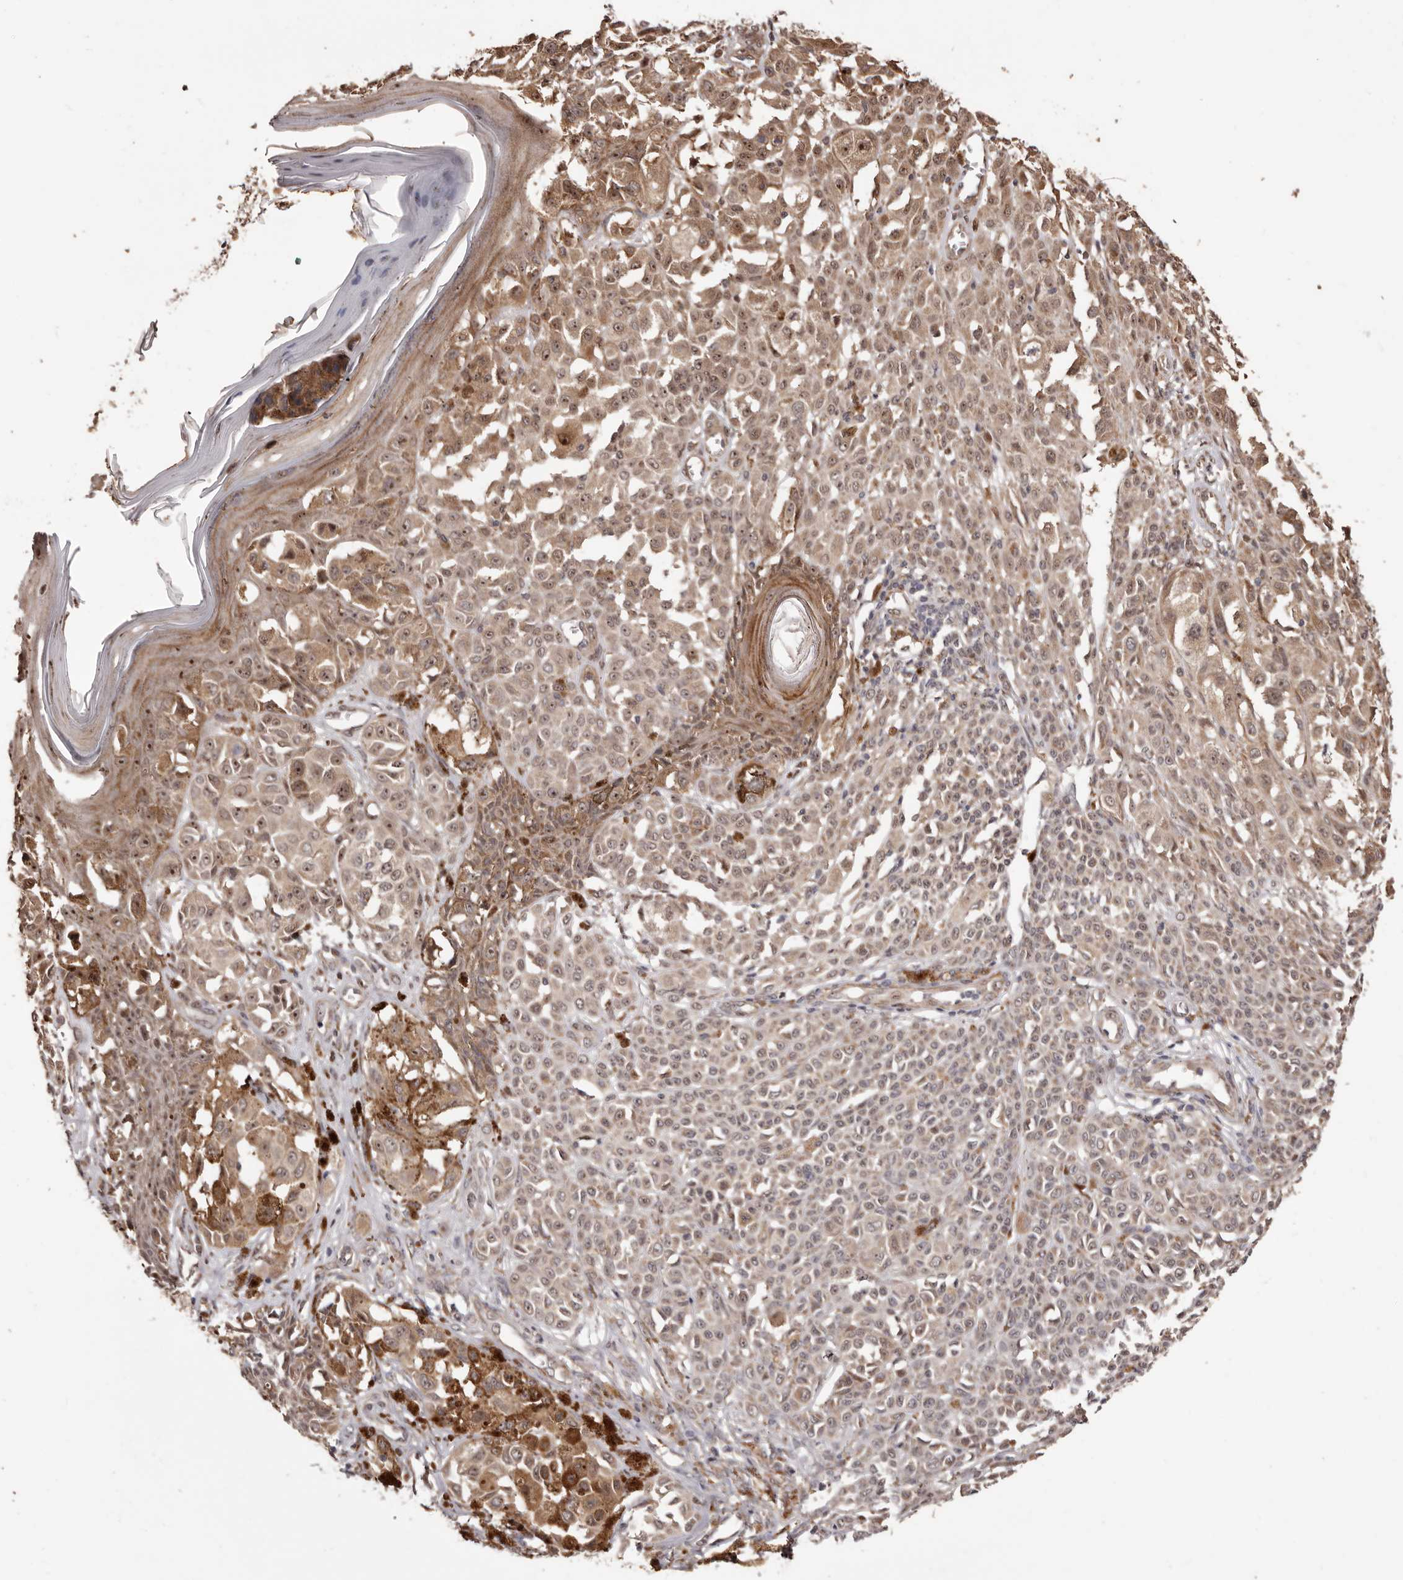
{"staining": {"intensity": "moderate", "quantity": ">75%", "location": "cytoplasmic/membranous,nuclear"}, "tissue": "melanoma", "cell_type": "Tumor cells", "image_type": "cancer", "snomed": [{"axis": "morphology", "description": "Malignant melanoma, NOS"}, {"axis": "topography", "description": "Skin of leg"}], "caption": "High-power microscopy captured an immunohistochemistry (IHC) histopathology image of melanoma, revealing moderate cytoplasmic/membranous and nuclear positivity in about >75% of tumor cells. The staining was performed using DAB (3,3'-diaminobenzidine), with brown indicating positive protein expression. Nuclei are stained blue with hematoxylin.", "gene": "ZCCHC7", "patient": {"sex": "female", "age": 72}}